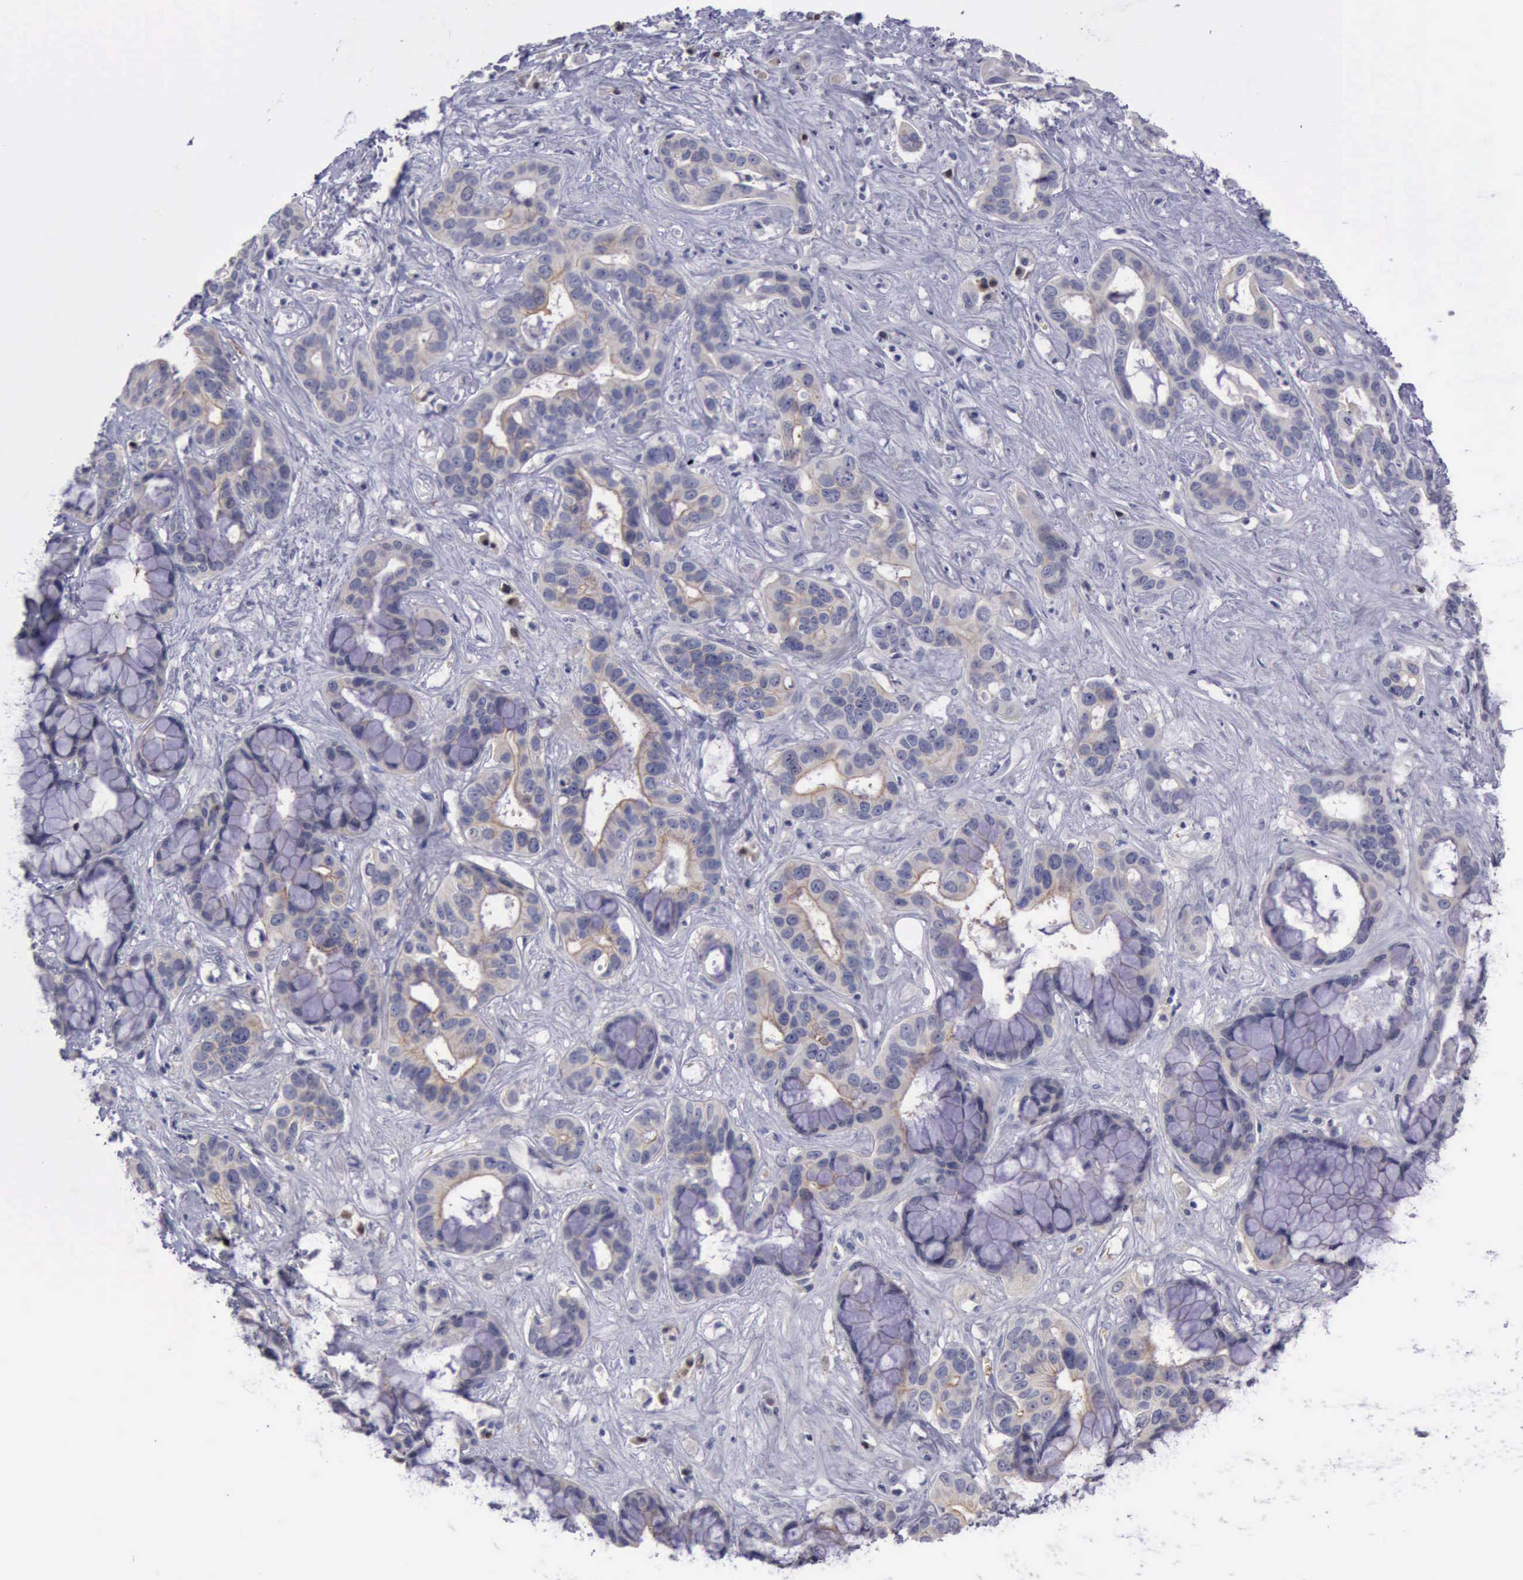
{"staining": {"intensity": "weak", "quantity": "<25%", "location": "cytoplasmic/membranous"}, "tissue": "liver cancer", "cell_type": "Tumor cells", "image_type": "cancer", "snomed": [{"axis": "morphology", "description": "Cholangiocarcinoma"}, {"axis": "topography", "description": "Liver"}], "caption": "Cholangiocarcinoma (liver) was stained to show a protein in brown. There is no significant staining in tumor cells. (DAB (3,3'-diaminobenzidine) immunohistochemistry visualized using brightfield microscopy, high magnification).", "gene": "CEP128", "patient": {"sex": "female", "age": 65}}